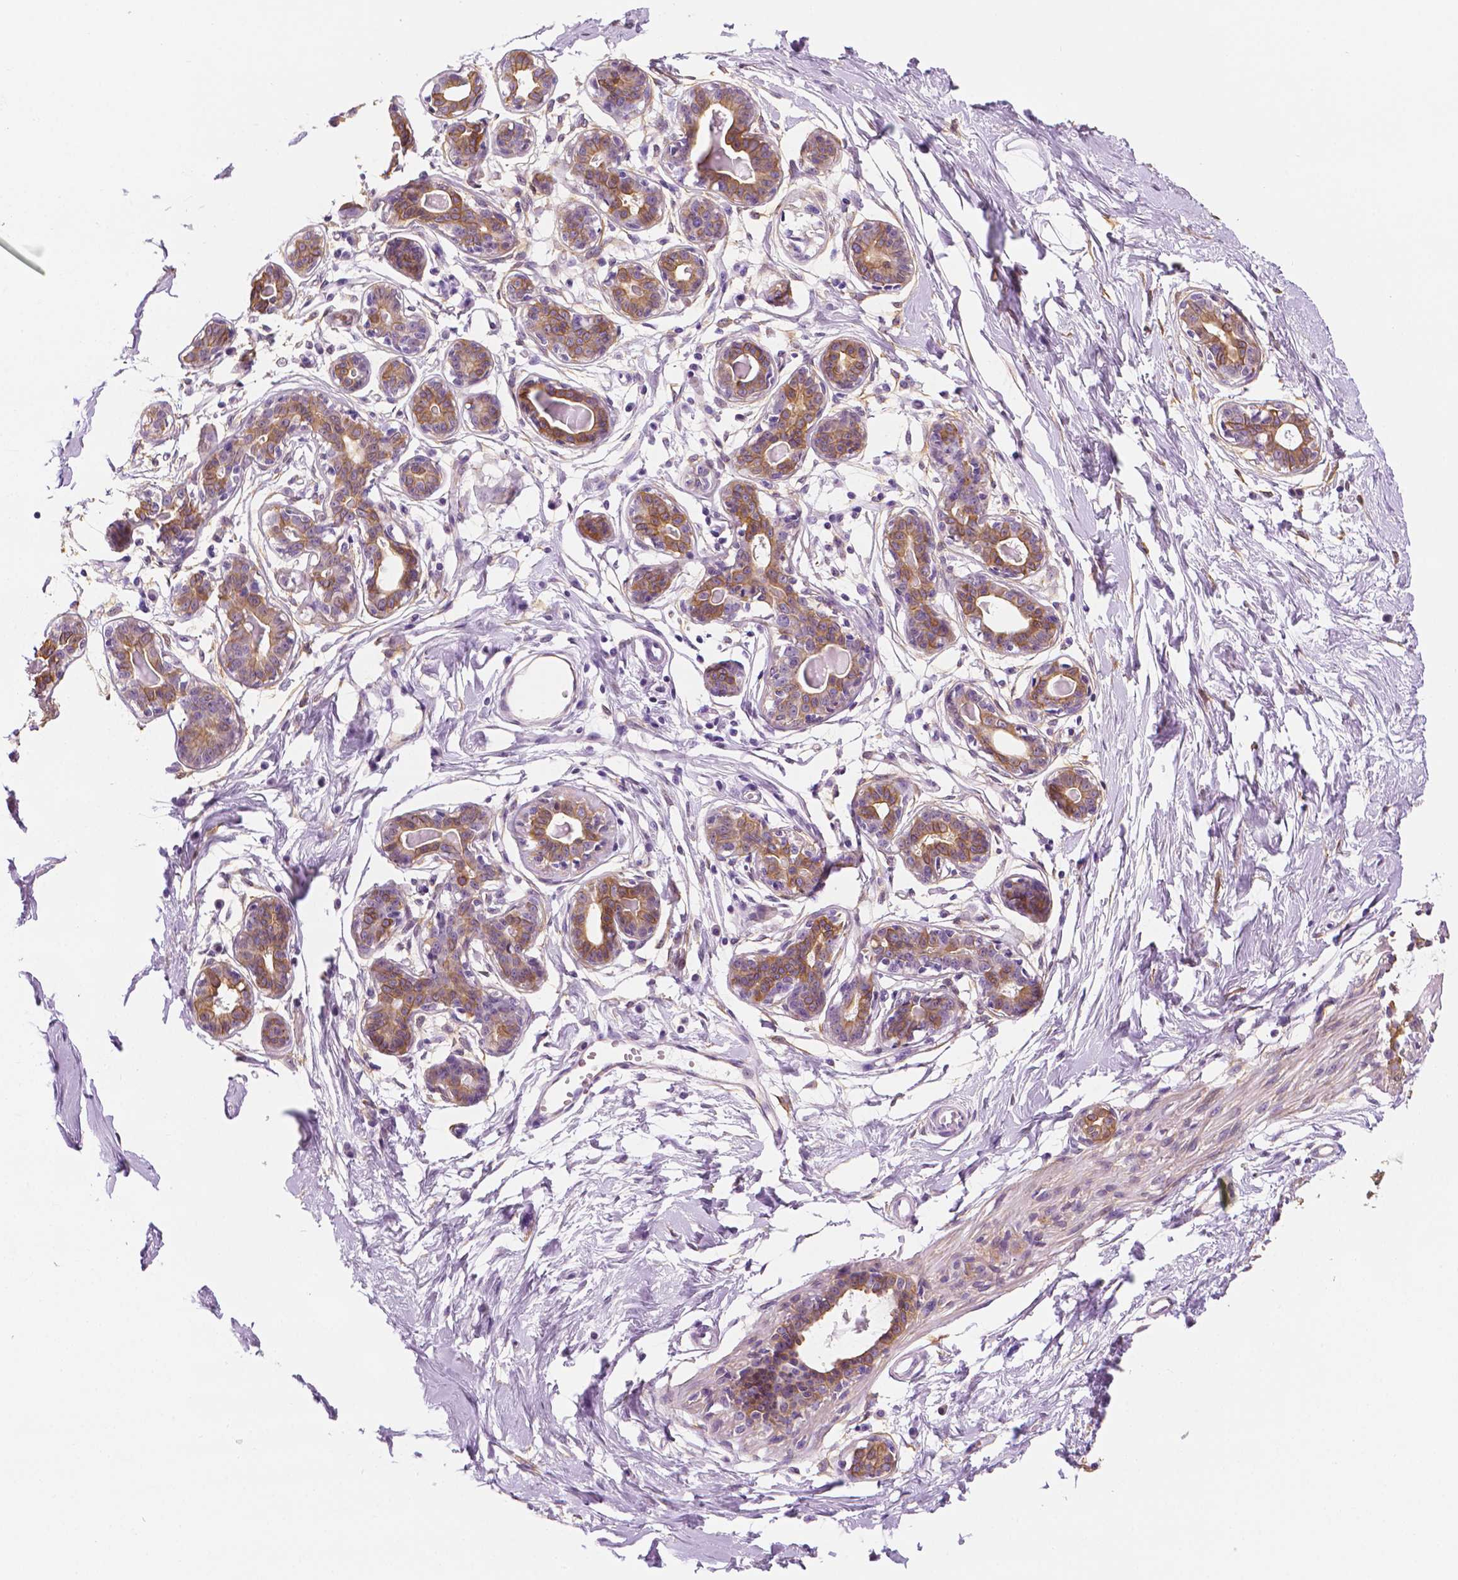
{"staining": {"intensity": "negative", "quantity": "none", "location": "none"}, "tissue": "breast", "cell_type": "Adipocytes", "image_type": "normal", "snomed": [{"axis": "morphology", "description": "Normal tissue, NOS"}, {"axis": "topography", "description": "Breast"}], "caption": "Immunohistochemical staining of unremarkable human breast shows no significant expression in adipocytes.", "gene": "PPL", "patient": {"sex": "female", "age": 45}}